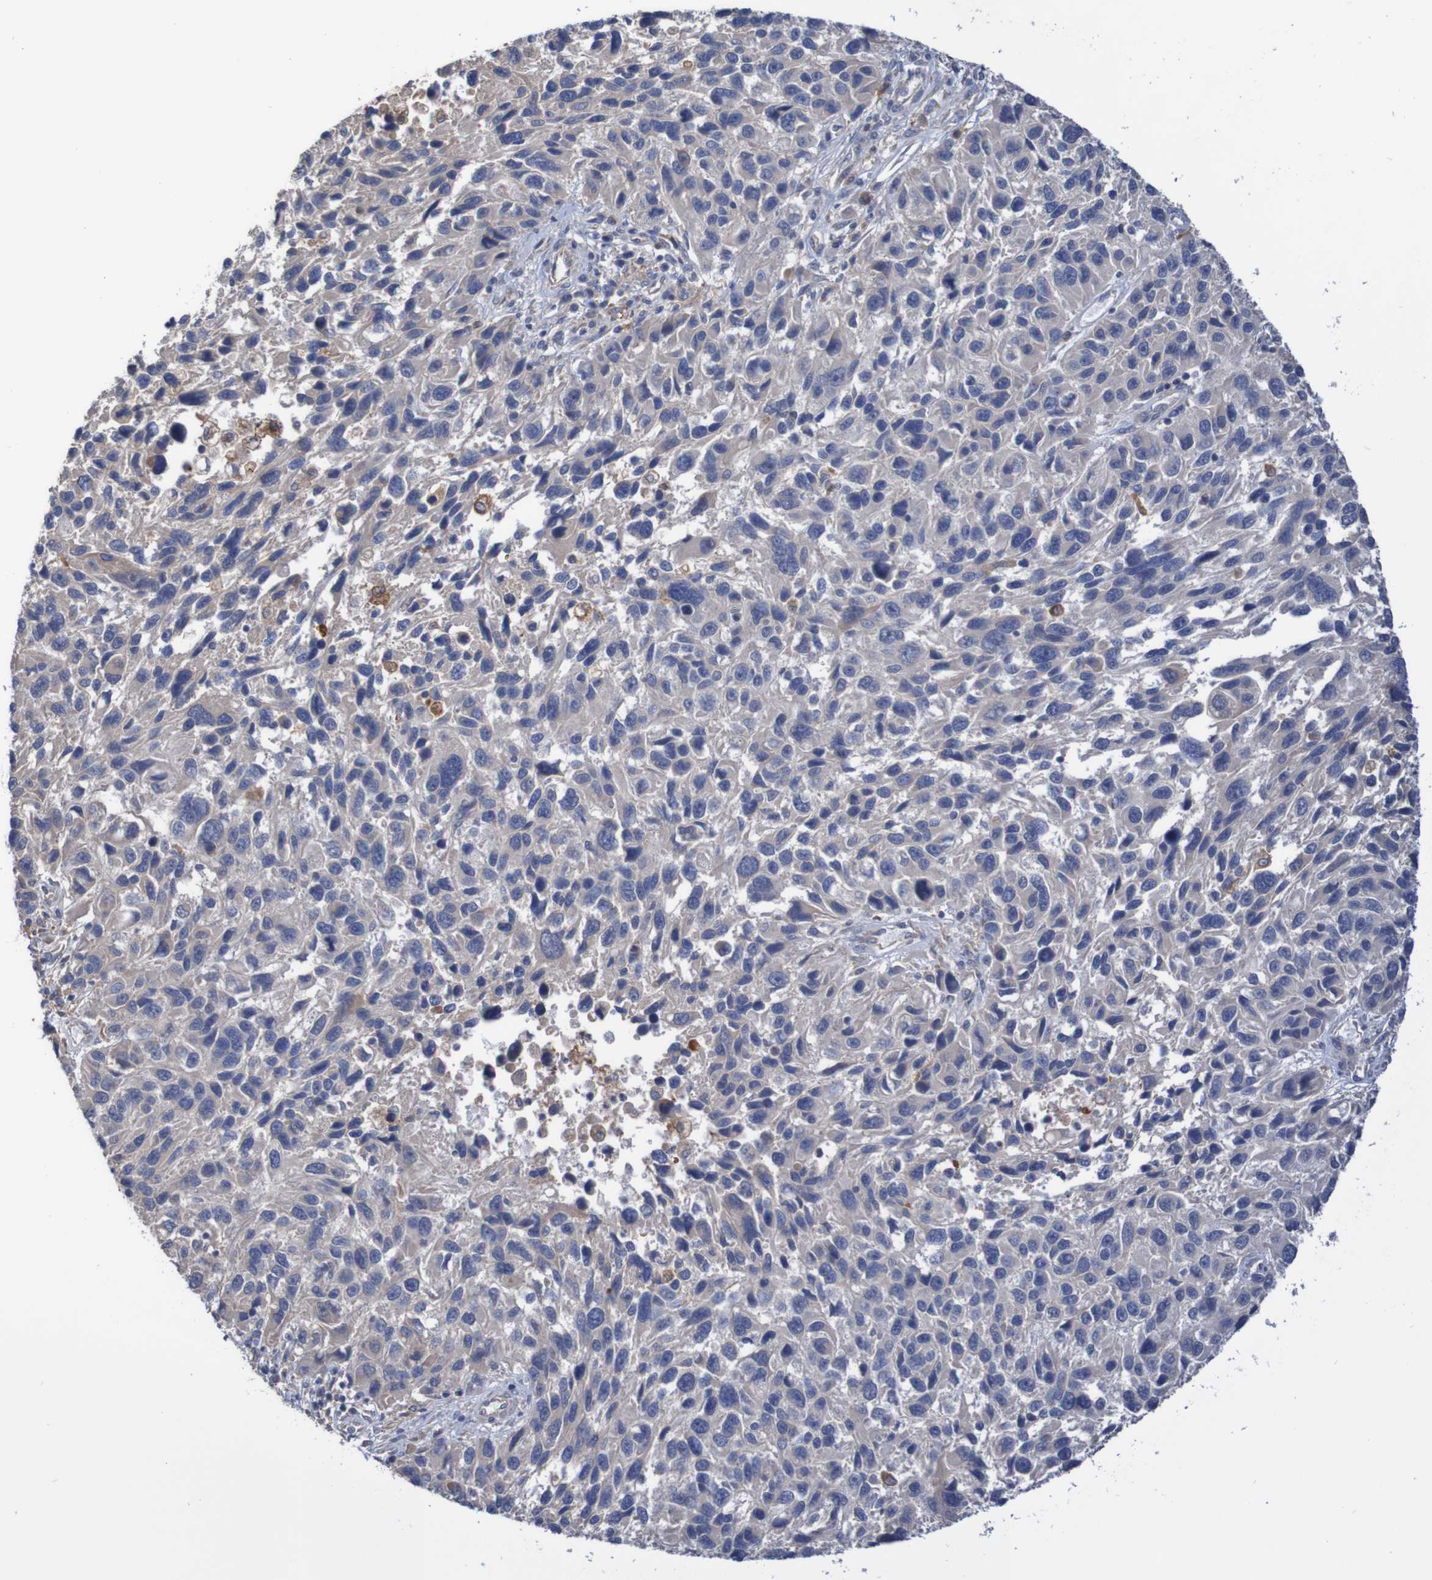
{"staining": {"intensity": "negative", "quantity": "none", "location": "none"}, "tissue": "melanoma", "cell_type": "Tumor cells", "image_type": "cancer", "snomed": [{"axis": "morphology", "description": "Malignant melanoma, NOS"}, {"axis": "topography", "description": "Skin"}], "caption": "High magnification brightfield microscopy of malignant melanoma stained with DAB (brown) and counterstained with hematoxylin (blue): tumor cells show no significant positivity.", "gene": "PHYH", "patient": {"sex": "male", "age": 53}}